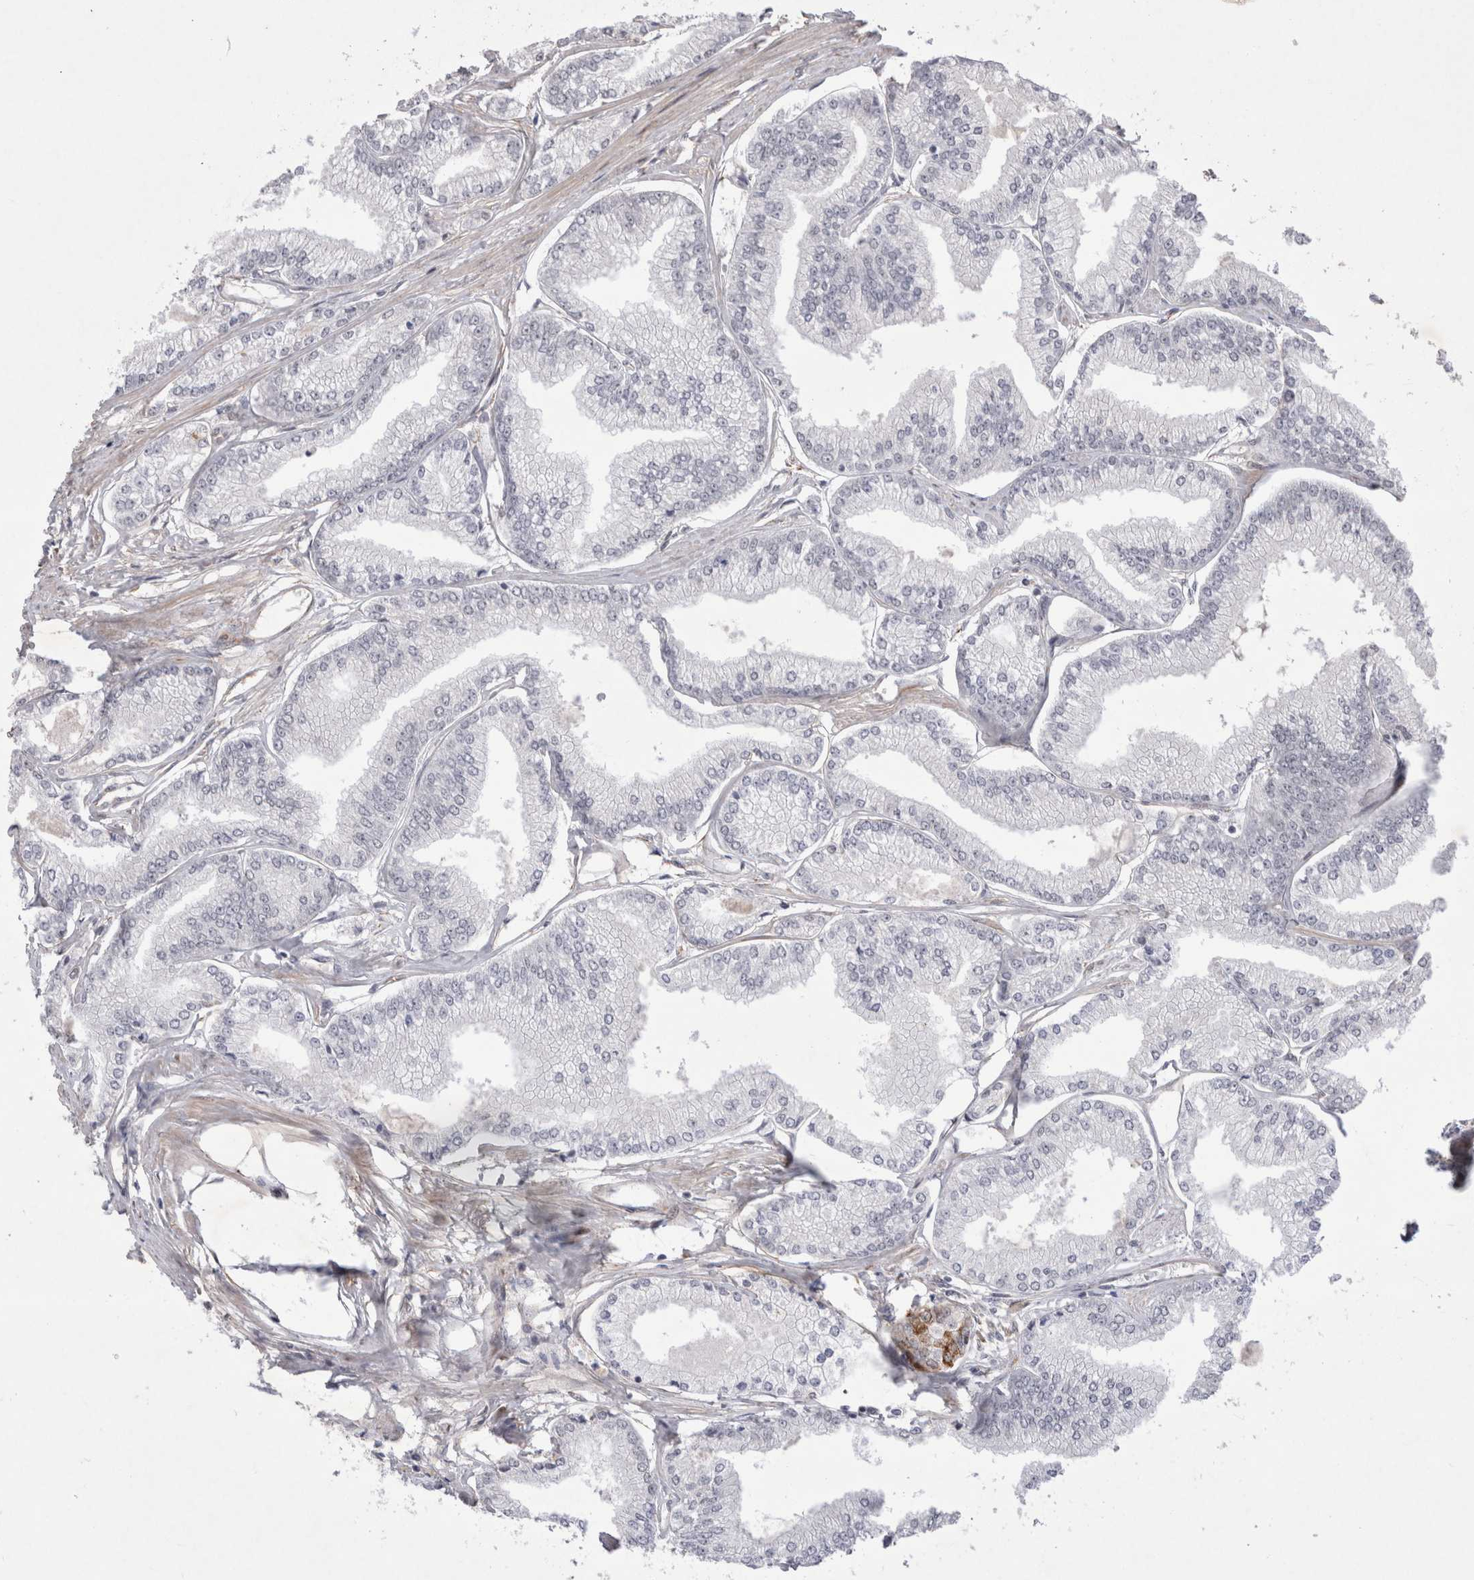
{"staining": {"intensity": "negative", "quantity": "none", "location": "none"}, "tissue": "prostate cancer", "cell_type": "Tumor cells", "image_type": "cancer", "snomed": [{"axis": "morphology", "description": "Adenocarcinoma, Low grade"}, {"axis": "topography", "description": "Prostate"}], "caption": "An IHC micrograph of prostate cancer (low-grade adenocarcinoma) is shown. There is no staining in tumor cells of prostate cancer (low-grade adenocarcinoma).", "gene": "GIMAP6", "patient": {"sex": "male", "age": 52}}